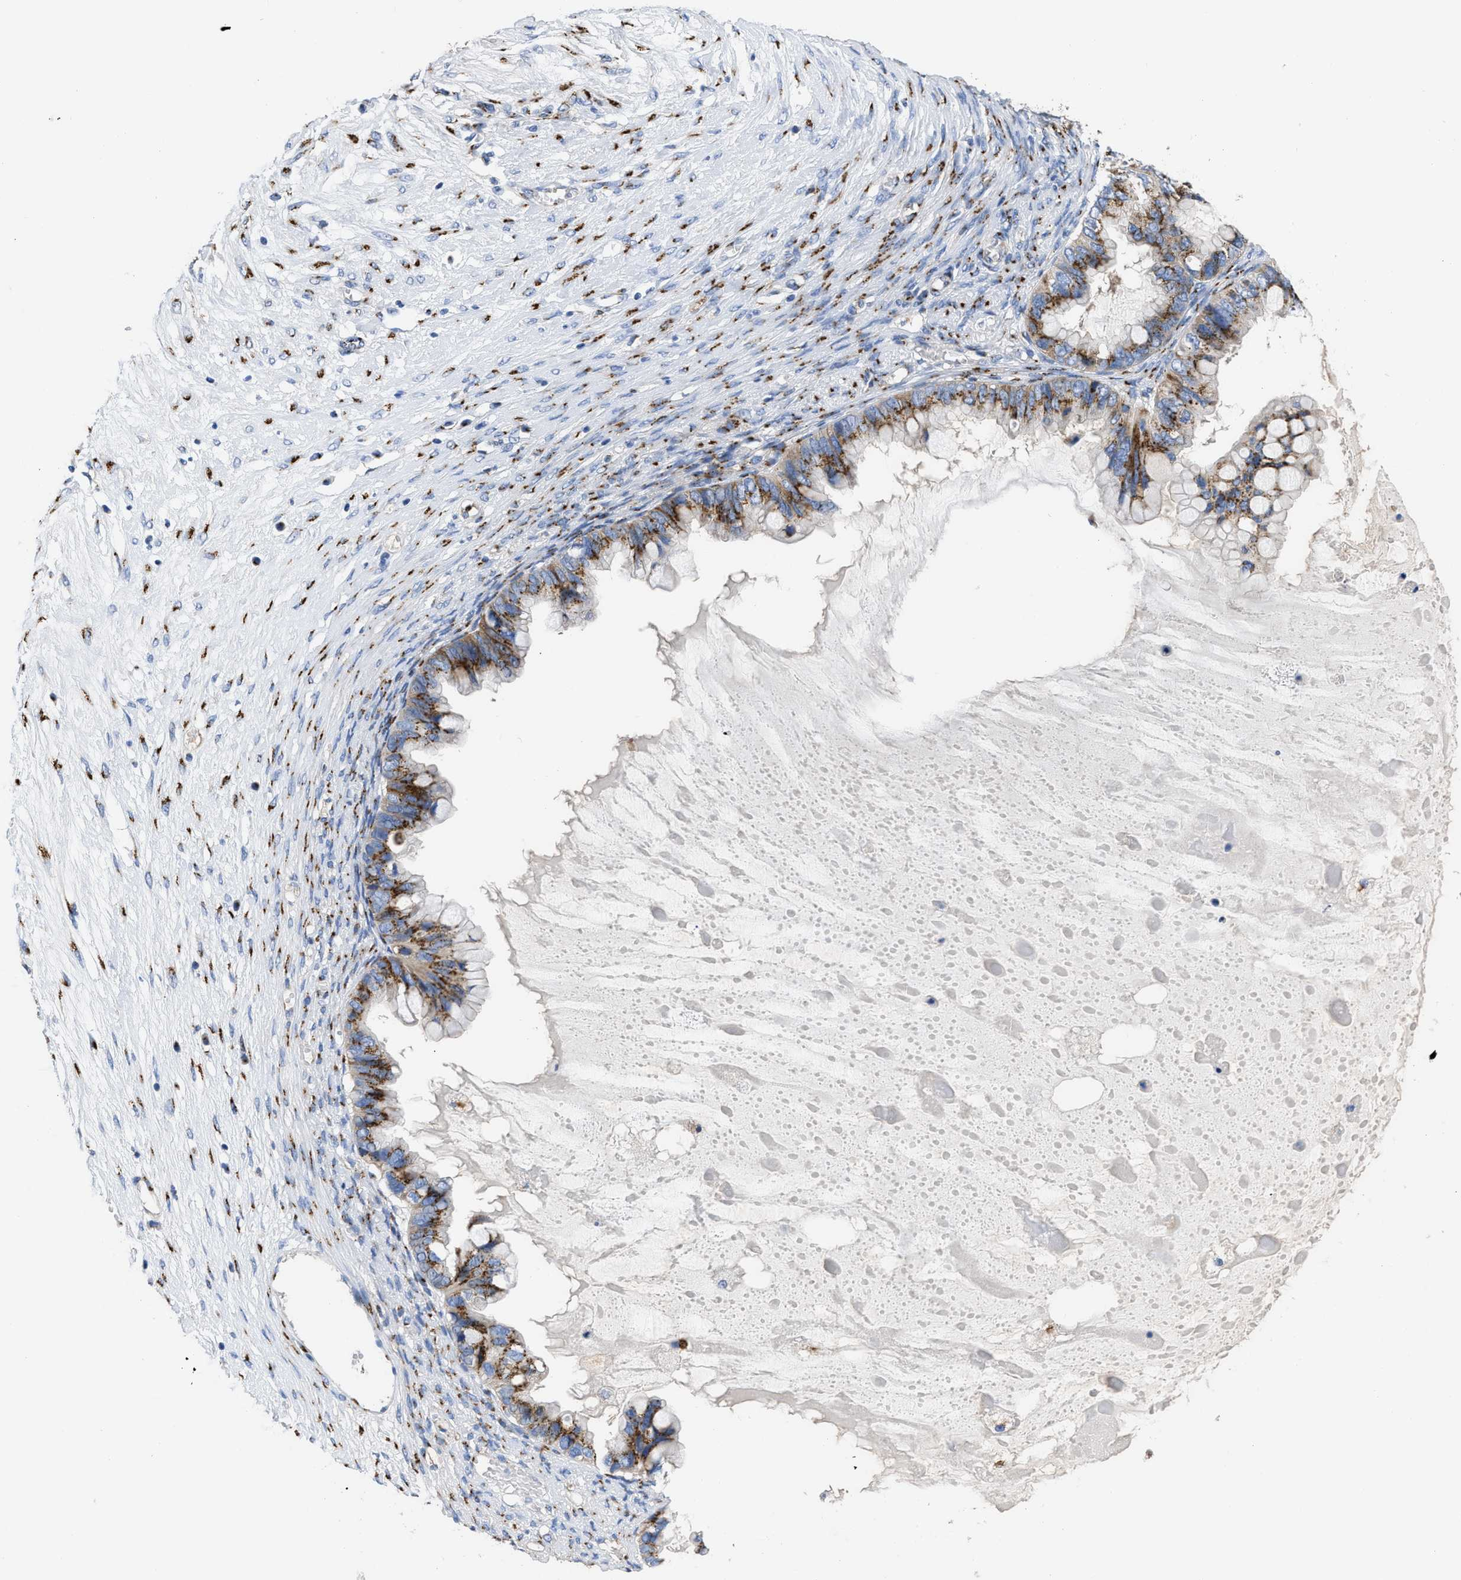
{"staining": {"intensity": "strong", "quantity": ">75%", "location": "cytoplasmic/membranous"}, "tissue": "ovarian cancer", "cell_type": "Tumor cells", "image_type": "cancer", "snomed": [{"axis": "morphology", "description": "Cystadenocarcinoma, mucinous, NOS"}, {"axis": "topography", "description": "Ovary"}], "caption": "The immunohistochemical stain labels strong cytoplasmic/membranous staining in tumor cells of mucinous cystadenocarcinoma (ovarian) tissue. The protein is shown in brown color, while the nuclei are stained blue.", "gene": "TMEM87A", "patient": {"sex": "female", "age": 80}}